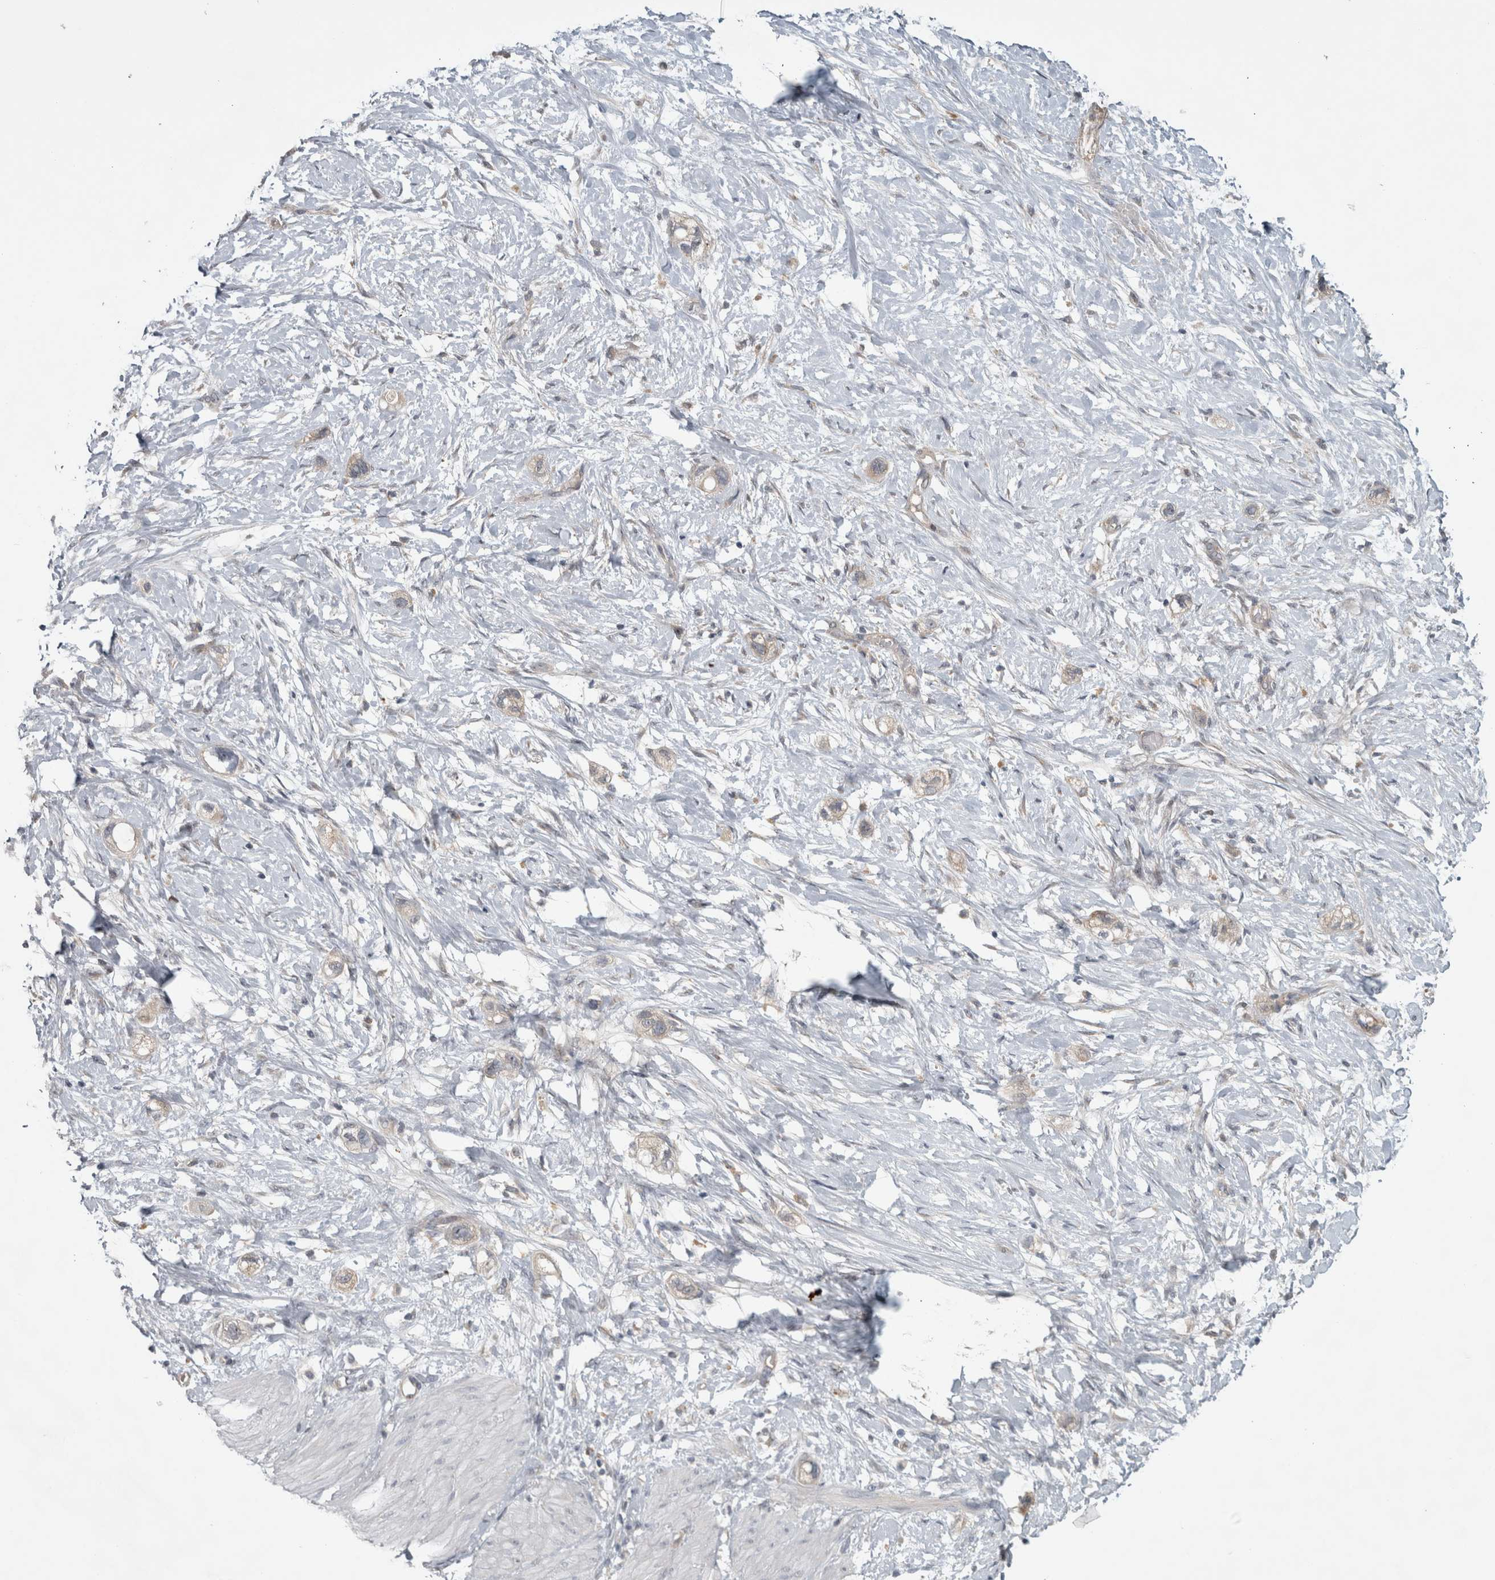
{"staining": {"intensity": "negative", "quantity": "none", "location": "none"}, "tissue": "stomach cancer", "cell_type": "Tumor cells", "image_type": "cancer", "snomed": [{"axis": "morphology", "description": "Adenocarcinoma, NOS"}, {"axis": "topography", "description": "Stomach"}, {"axis": "topography", "description": "Stomach, lower"}], "caption": "Stomach cancer stained for a protein using immunohistochemistry (IHC) shows no positivity tumor cells.", "gene": "TRMT61B", "patient": {"sex": "female", "age": 48}}